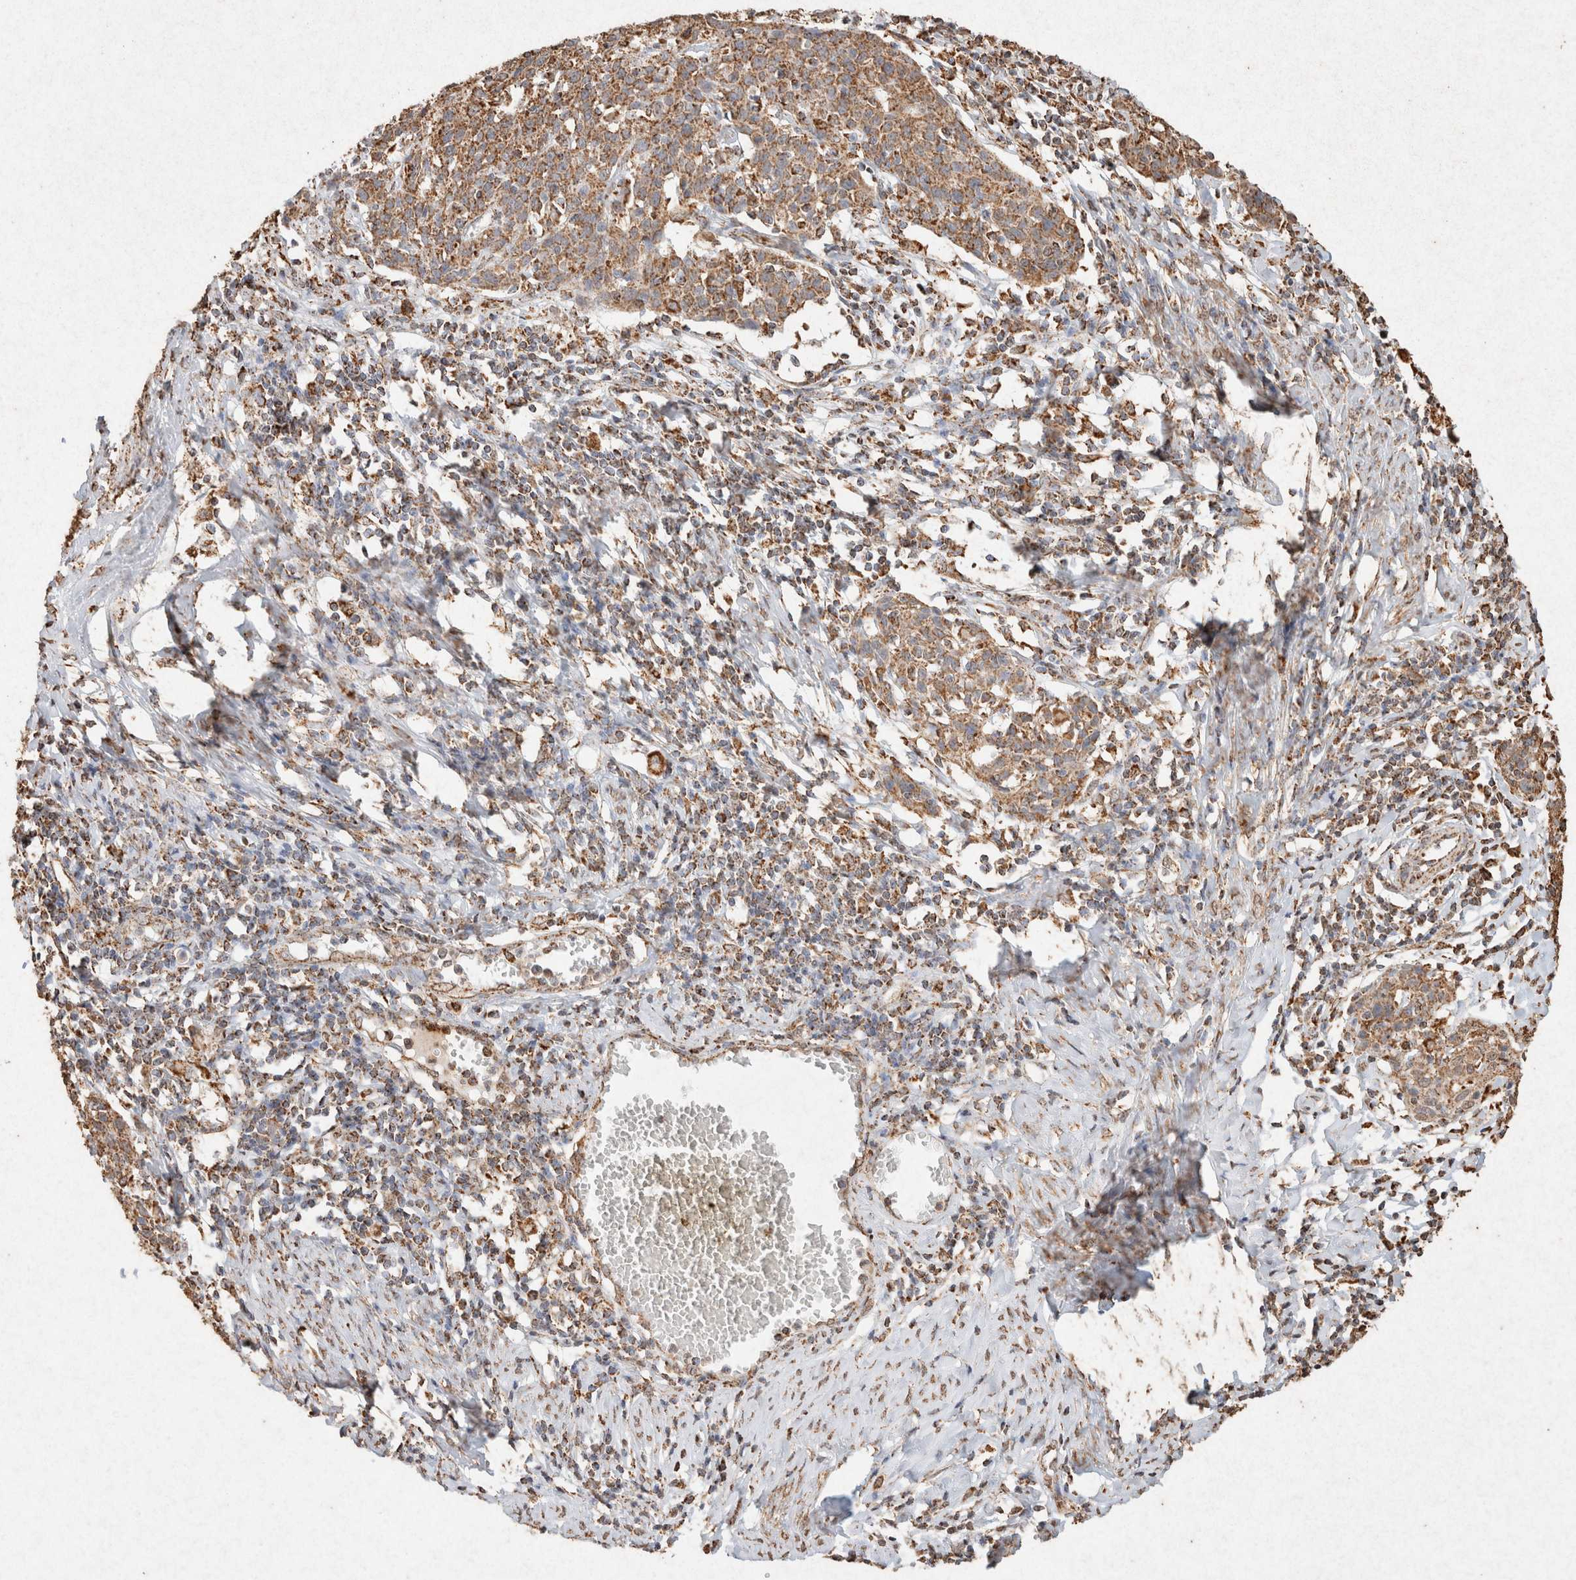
{"staining": {"intensity": "moderate", "quantity": ">75%", "location": "cytoplasmic/membranous"}, "tissue": "cervical cancer", "cell_type": "Tumor cells", "image_type": "cancer", "snomed": [{"axis": "morphology", "description": "Squamous cell carcinoma, NOS"}, {"axis": "topography", "description": "Cervix"}], "caption": "A brown stain labels moderate cytoplasmic/membranous expression of a protein in human cervical cancer tumor cells.", "gene": "SDC2", "patient": {"sex": "female", "age": 38}}